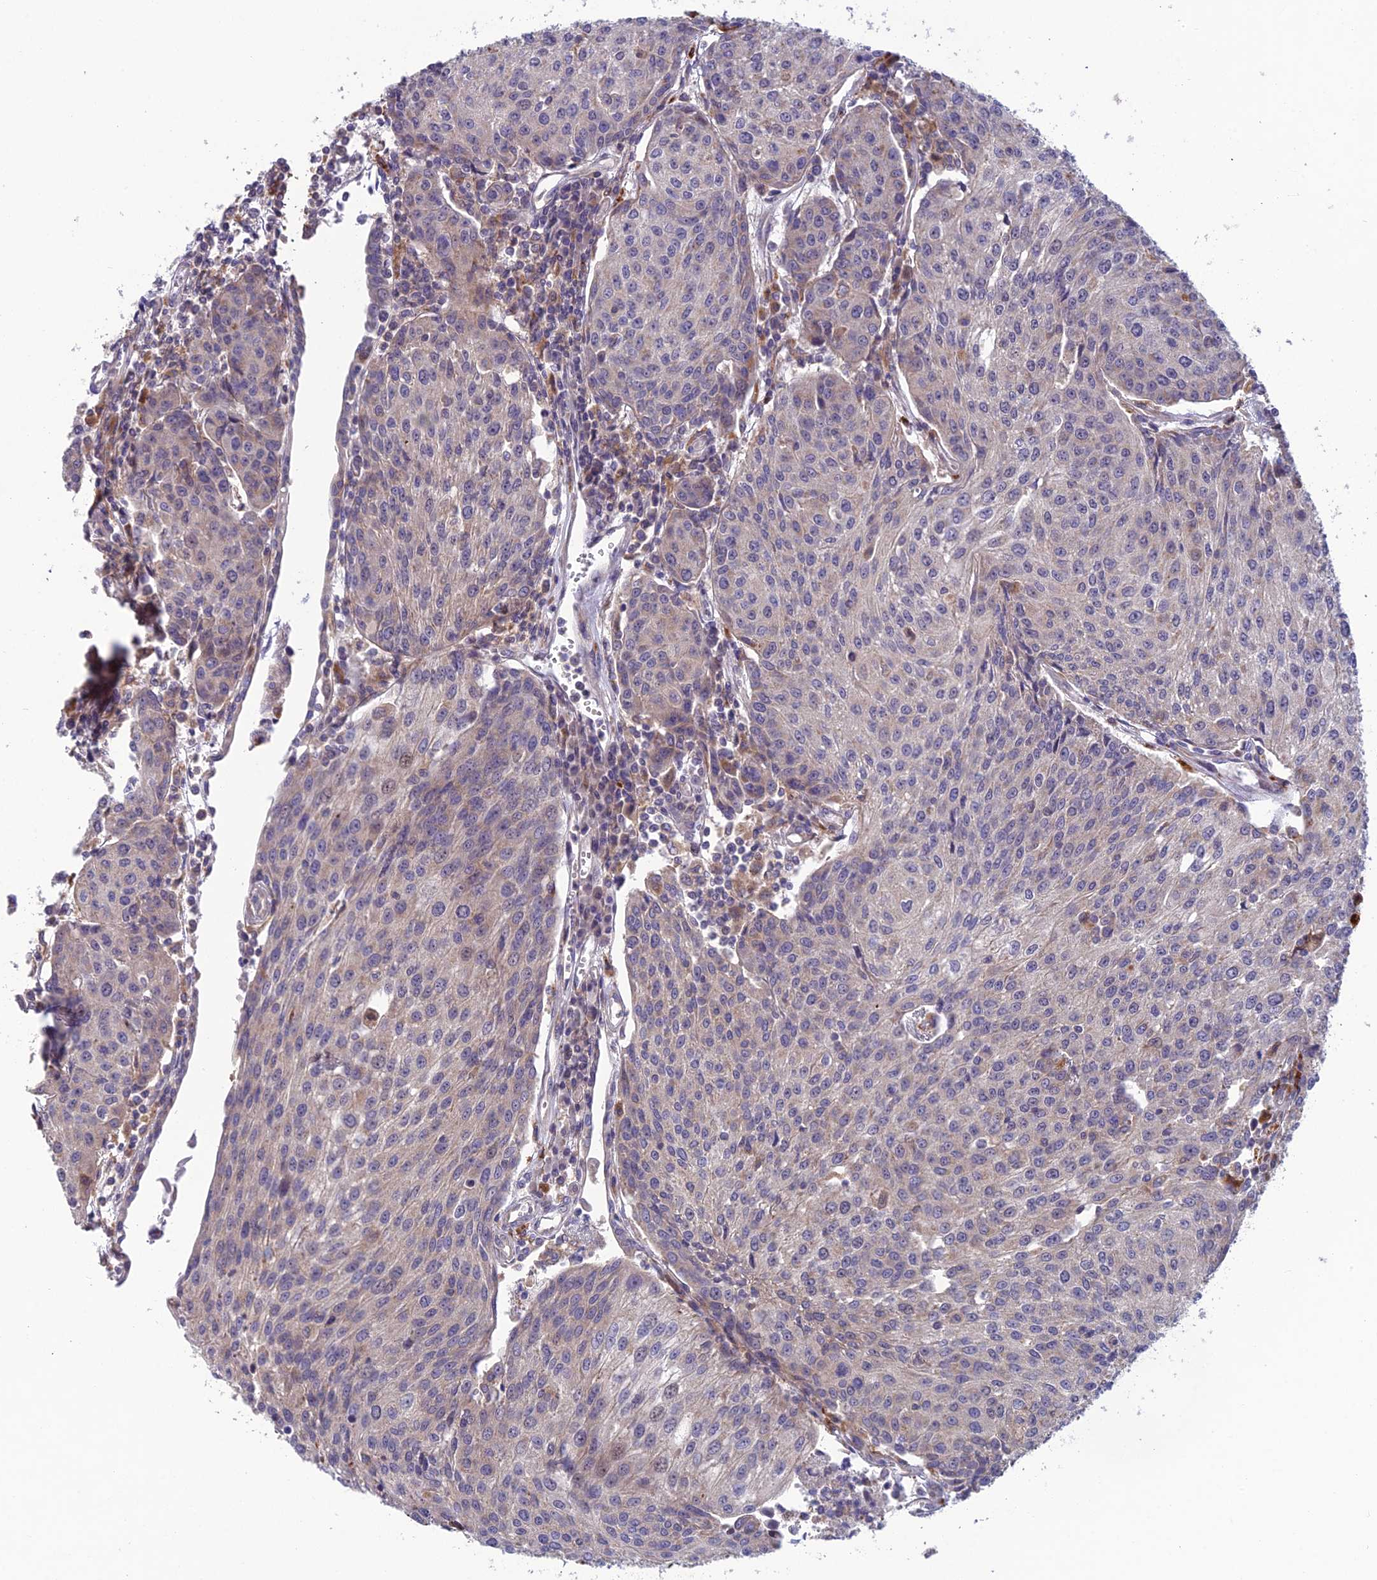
{"staining": {"intensity": "negative", "quantity": "none", "location": "none"}, "tissue": "urothelial cancer", "cell_type": "Tumor cells", "image_type": "cancer", "snomed": [{"axis": "morphology", "description": "Urothelial carcinoma, High grade"}, {"axis": "topography", "description": "Urinary bladder"}], "caption": "DAB immunohistochemical staining of human urothelial cancer shows no significant positivity in tumor cells.", "gene": "BLTP2", "patient": {"sex": "female", "age": 85}}